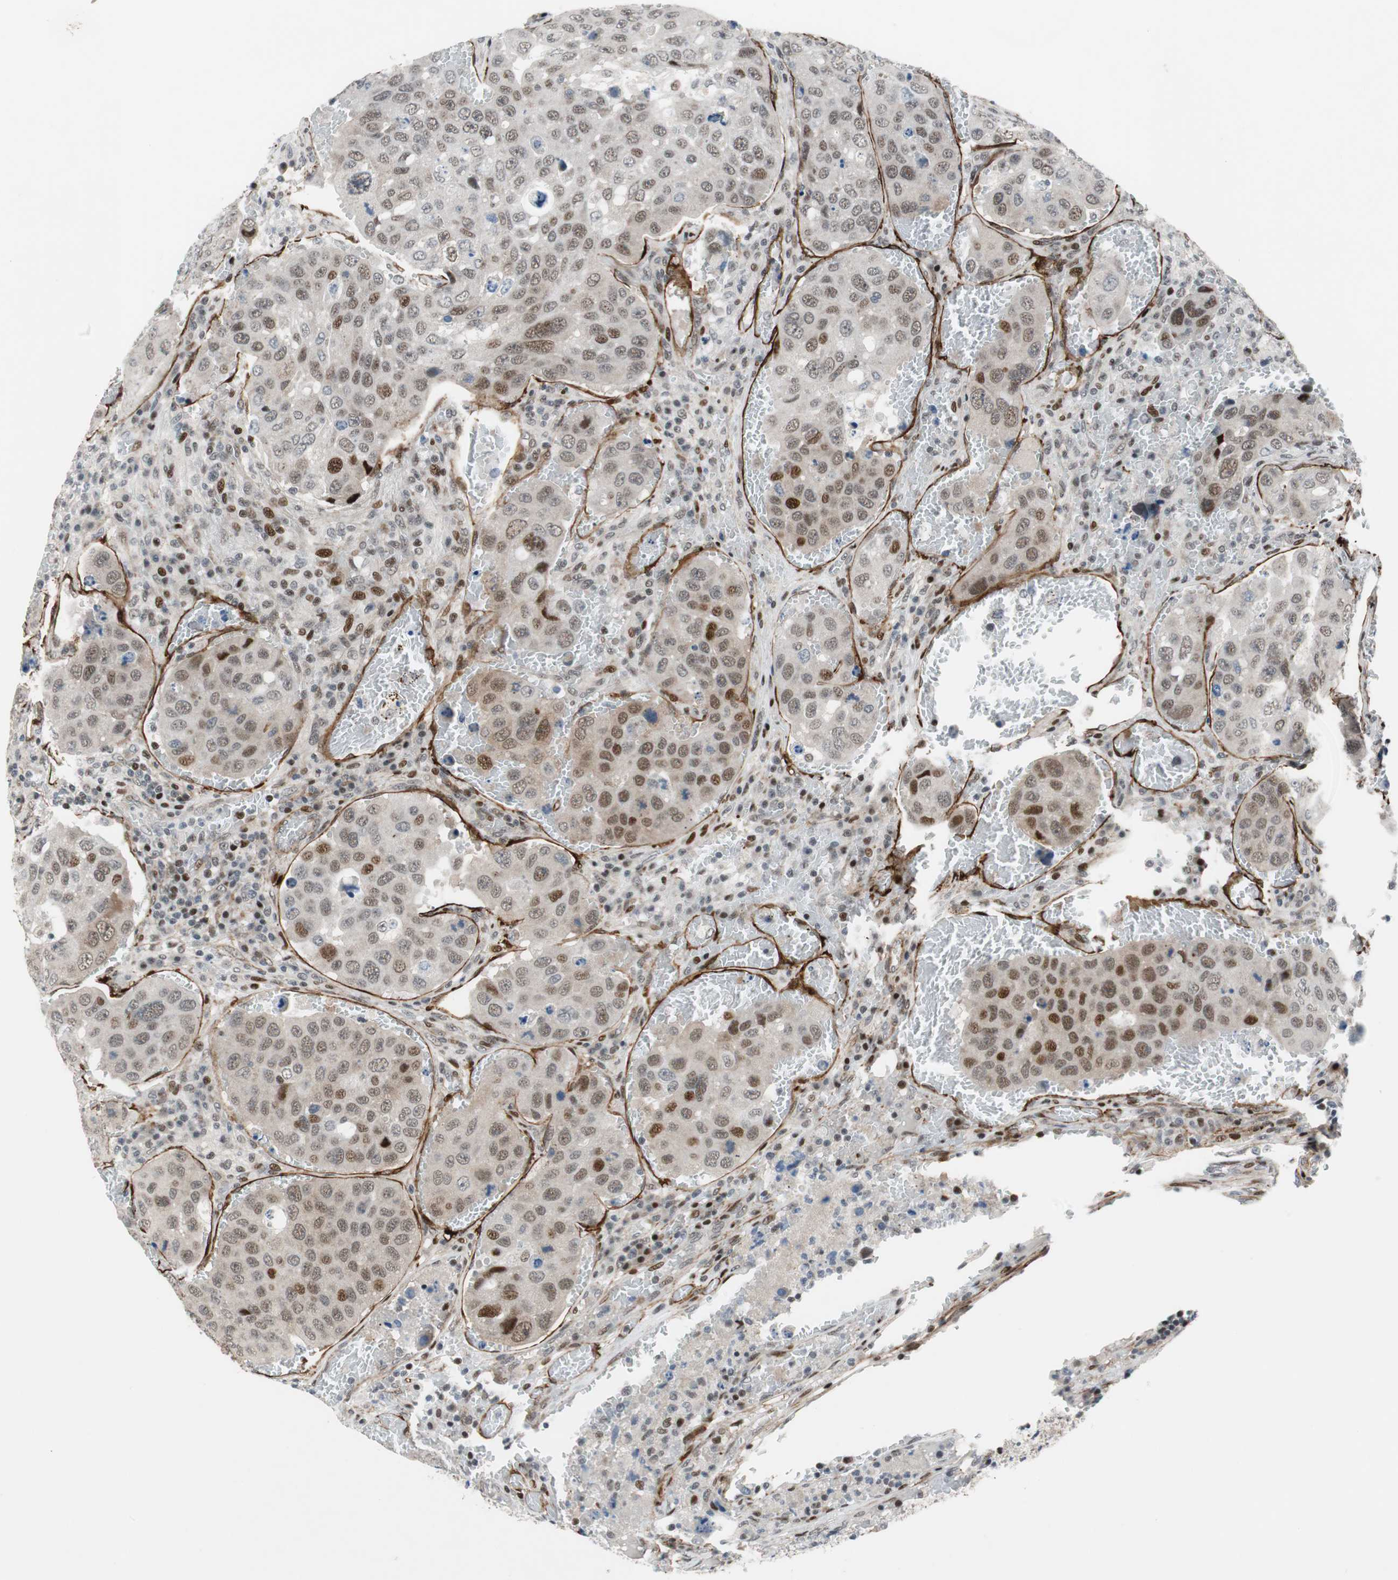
{"staining": {"intensity": "strong", "quantity": "<25%", "location": "nuclear"}, "tissue": "urothelial cancer", "cell_type": "Tumor cells", "image_type": "cancer", "snomed": [{"axis": "morphology", "description": "Urothelial carcinoma, High grade"}, {"axis": "topography", "description": "Lymph node"}, {"axis": "topography", "description": "Urinary bladder"}], "caption": "A brown stain highlights strong nuclear positivity of a protein in high-grade urothelial carcinoma tumor cells.", "gene": "FBXO44", "patient": {"sex": "male", "age": 51}}